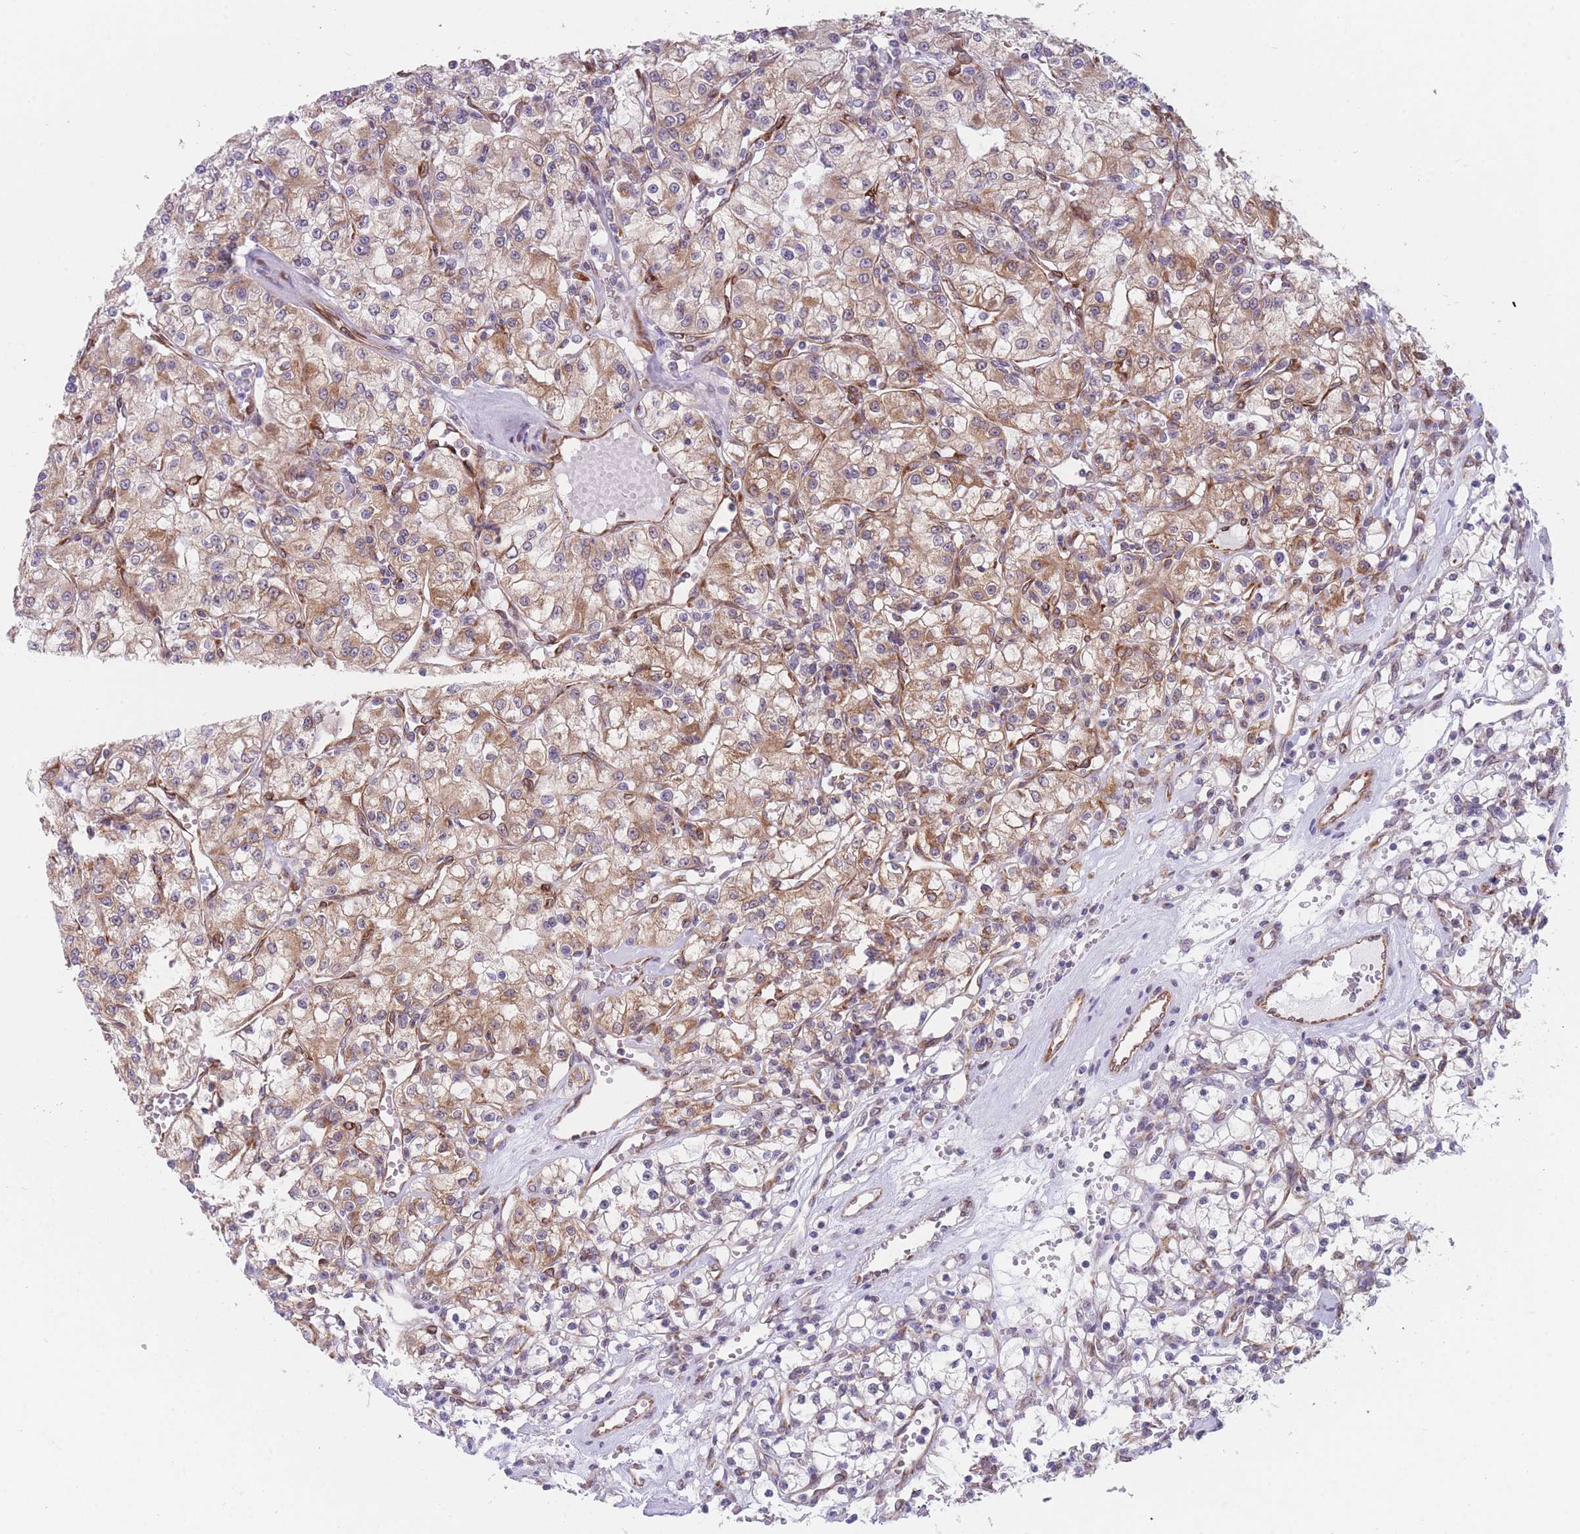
{"staining": {"intensity": "moderate", "quantity": "25%-75%", "location": "cytoplasmic/membranous"}, "tissue": "renal cancer", "cell_type": "Tumor cells", "image_type": "cancer", "snomed": [{"axis": "morphology", "description": "Adenocarcinoma, NOS"}, {"axis": "topography", "description": "Kidney"}], "caption": "Human renal cancer stained with a protein marker reveals moderate staining in tumor cells.", "gene": "AK9", "patient": {"sex": "female", "age": 59}}